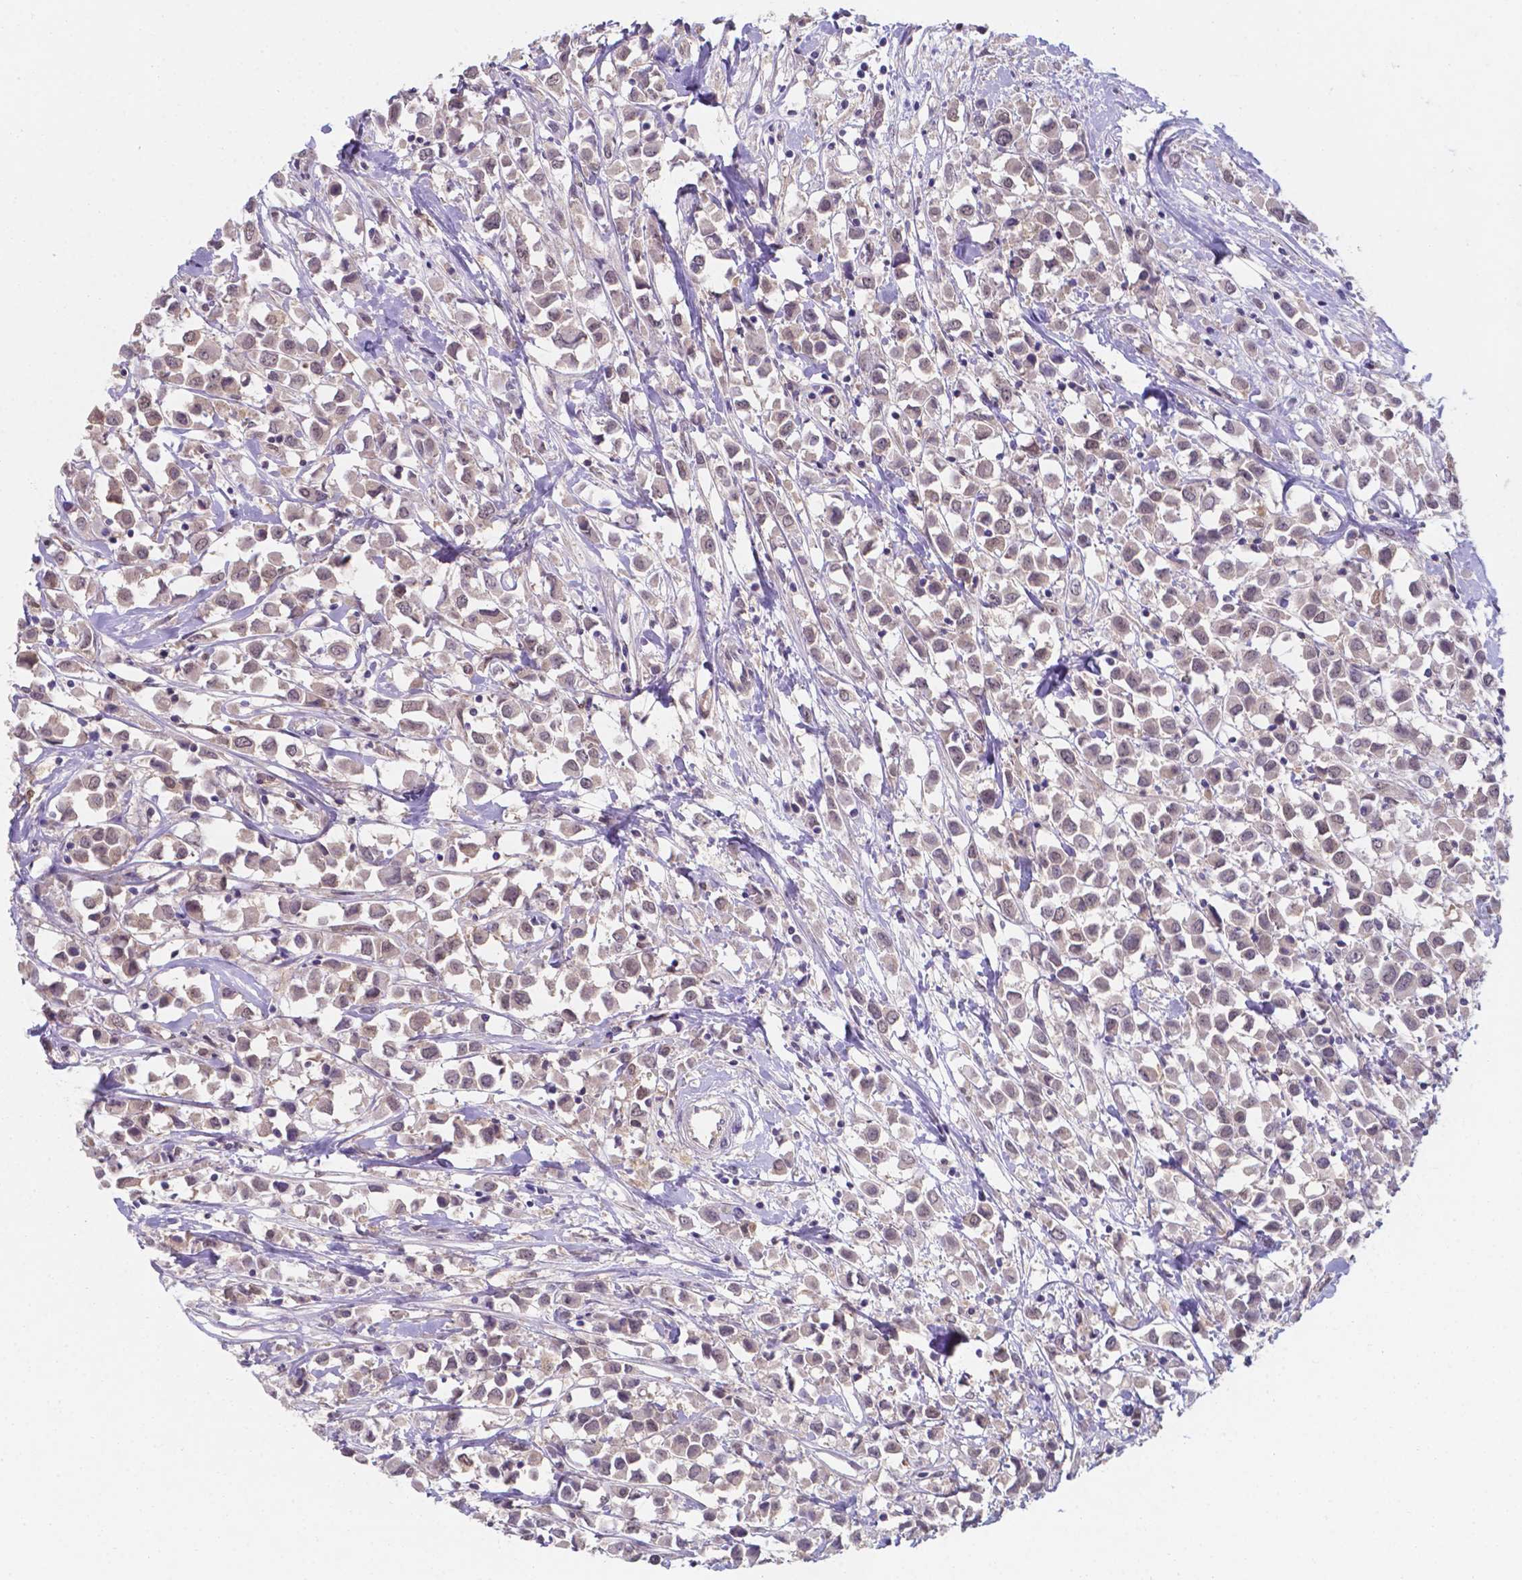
{"staining": {"intensity": "weak", "quantity": "25%-75%", "location": "nuclear"}, "tissue": "breast cancer", "cell_type": "Tumor cells", "image_type": "cancer", "snomed": [{"axis": "morphology", "description": "Duct carcinoma"}, {"axis": "topography", "description": "Breast"}], "caption": "Intraductal carcinoma (breast) tissue shows weak nuclear staining in about 25%-75% of tumor cells (Brightfield microscopy of DAB IHC at high magnification).", "gene": "UBE2E2", "patient": {"sex": "female", "age": 61}}